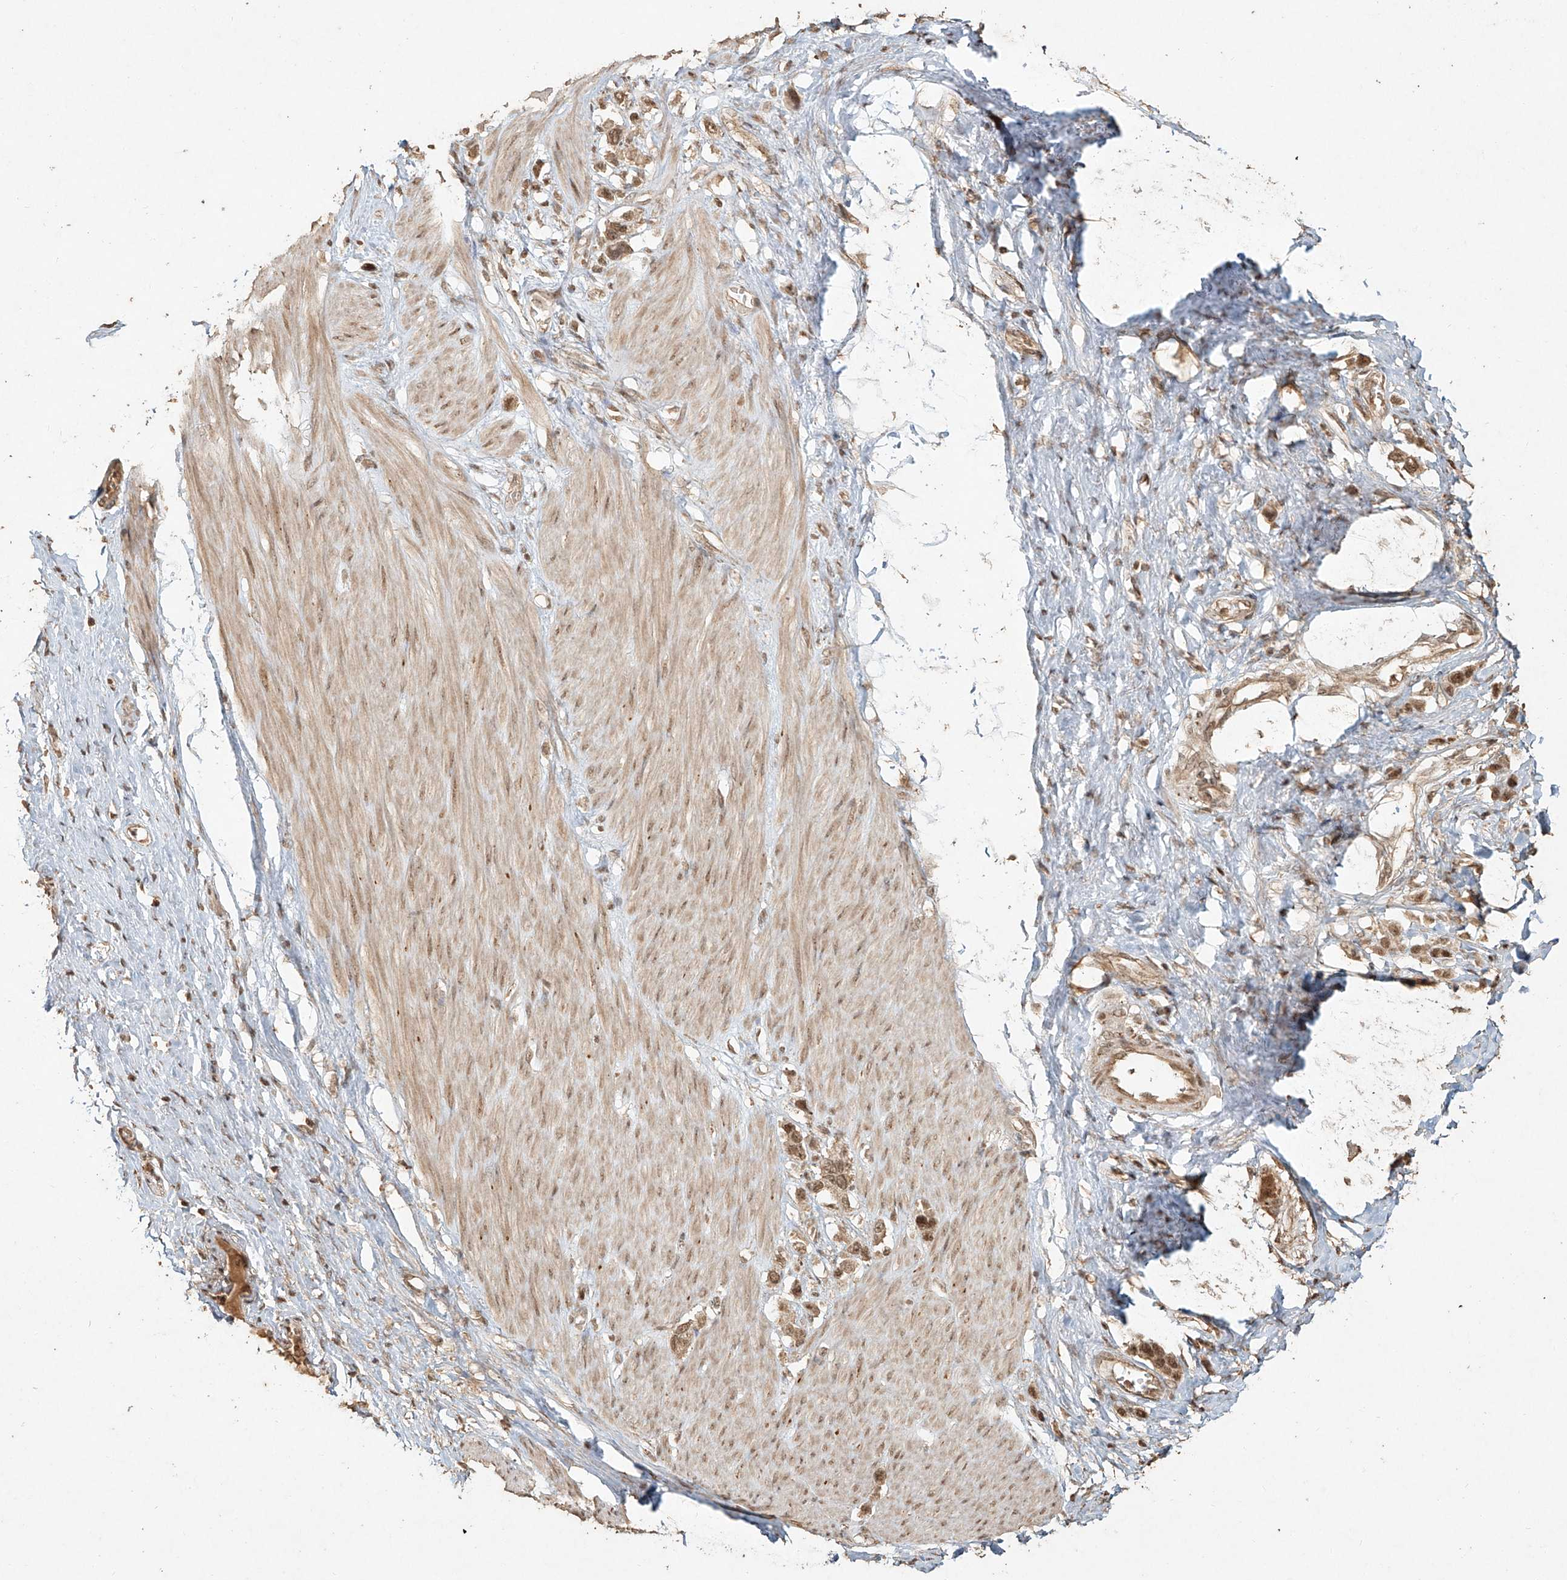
{"staining": {"intensity": "moderate", "quantity": ">75%", "location": "cytoplasmic/membranous,nuclear"}, "tissue": "stomach cancer", "cell_type": "Tumor cells", "image_type": "cancer", "snomed": [{"axis": "morphology", "description": "Adenocarcinoma, NOS"}, {"axis": "topography", "description": "Stomach"}], "caption": "Human adenocarcinoma (stomach) stained with a protein marker displays moderate staining in tumor cells.", "gene": "UBE2K", "patient": {"sex": "female", "age": 65}}